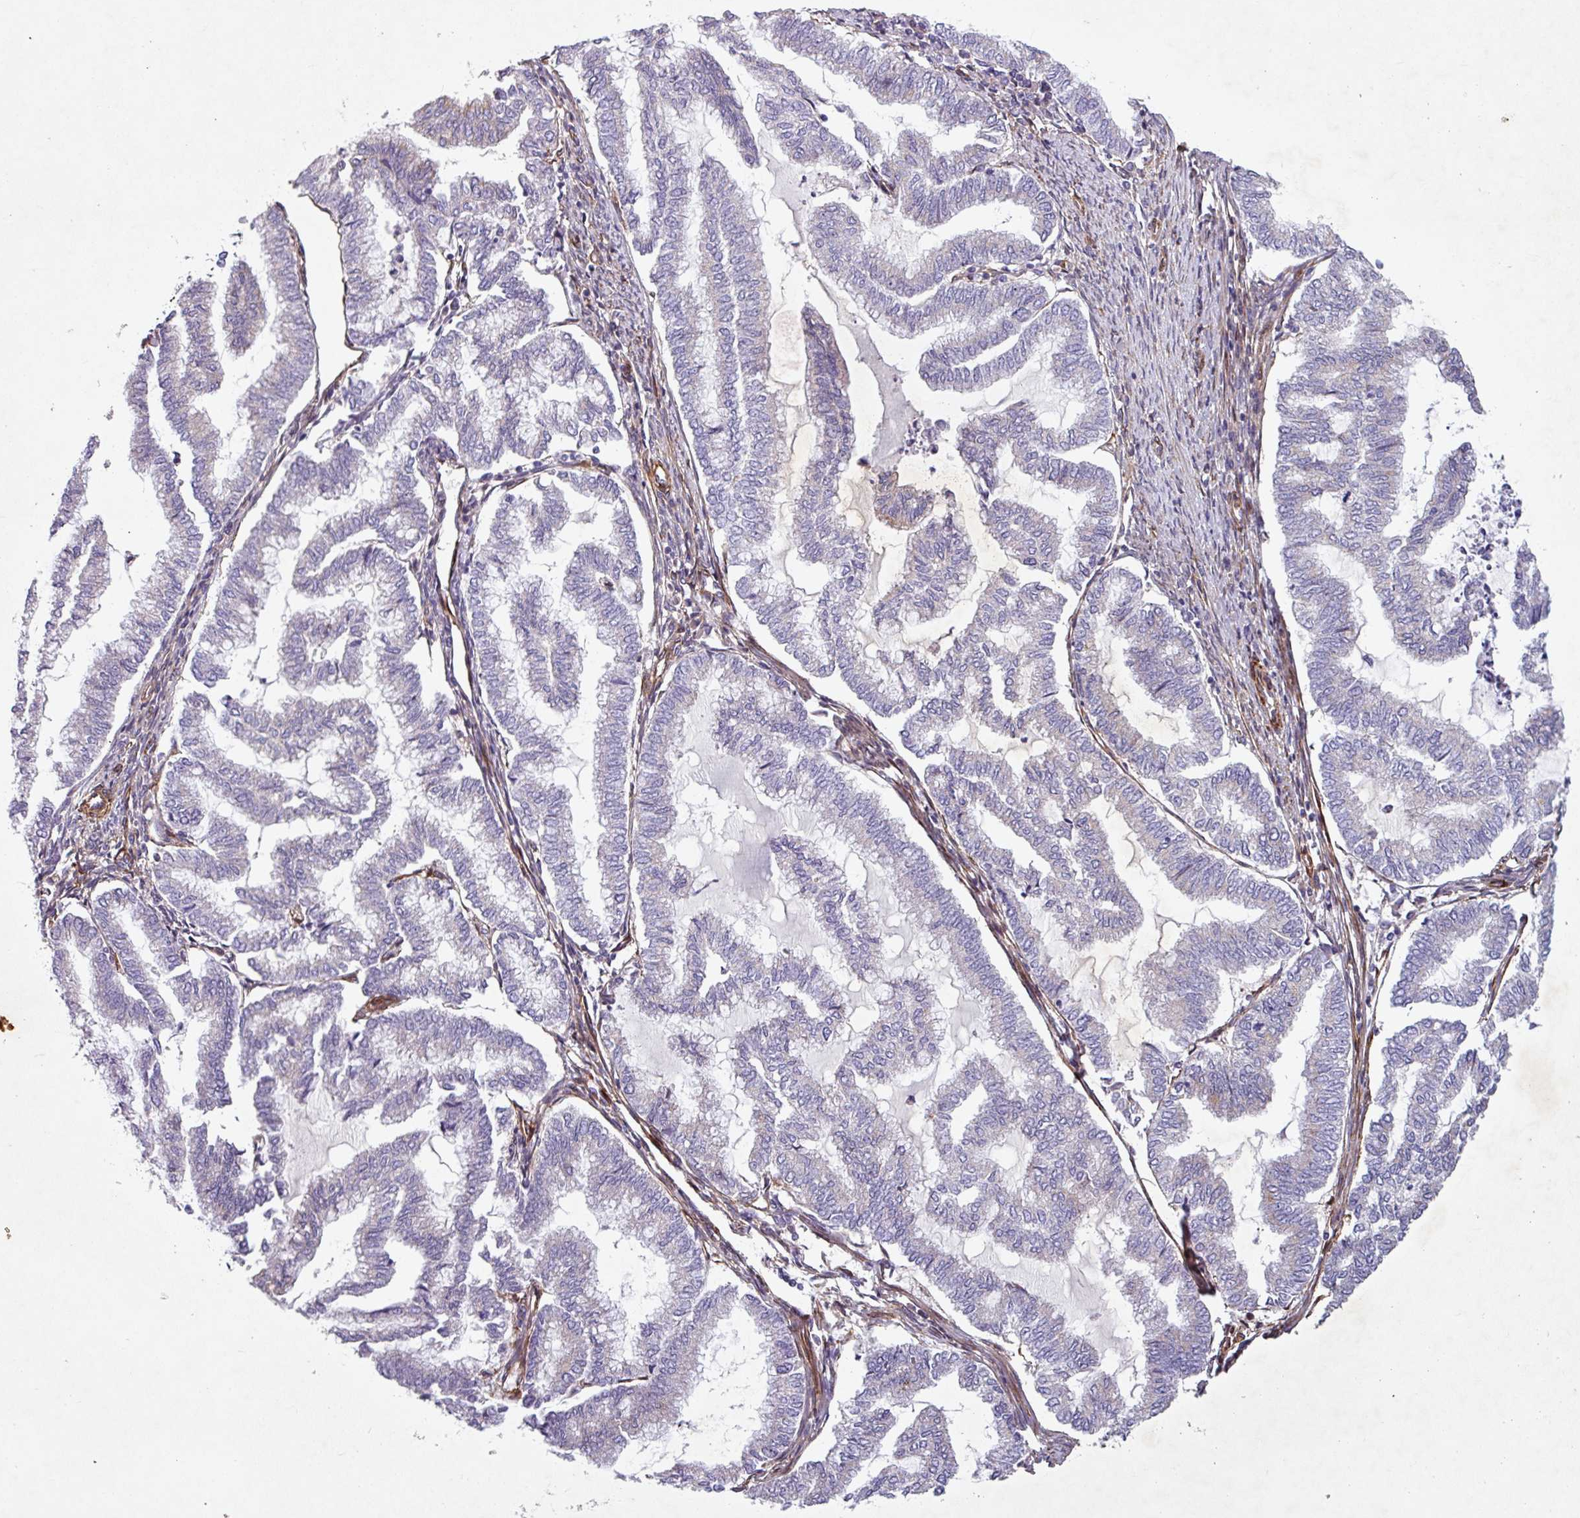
{"staining": {"intensity": "weak", "quantity": "<25%", "location": "cytoplasmic/membranous"}, "tissue": "endometrial cancer", "cell_type": "Tumor cells", "image_type": "cancer", "snomed": [{"axis": "morphology", "description": "Adenocarcinoma, NOS"}, {"axis": "topography", "description": "Endometrium"}], "caption": "Endometrial cancer (adenocarcinoma) was stained to show a protein in brown. There is no significant positivity in tumor cells.", "gene": "ATP2C2", "patient": {"sex": "female", "age": 79}}